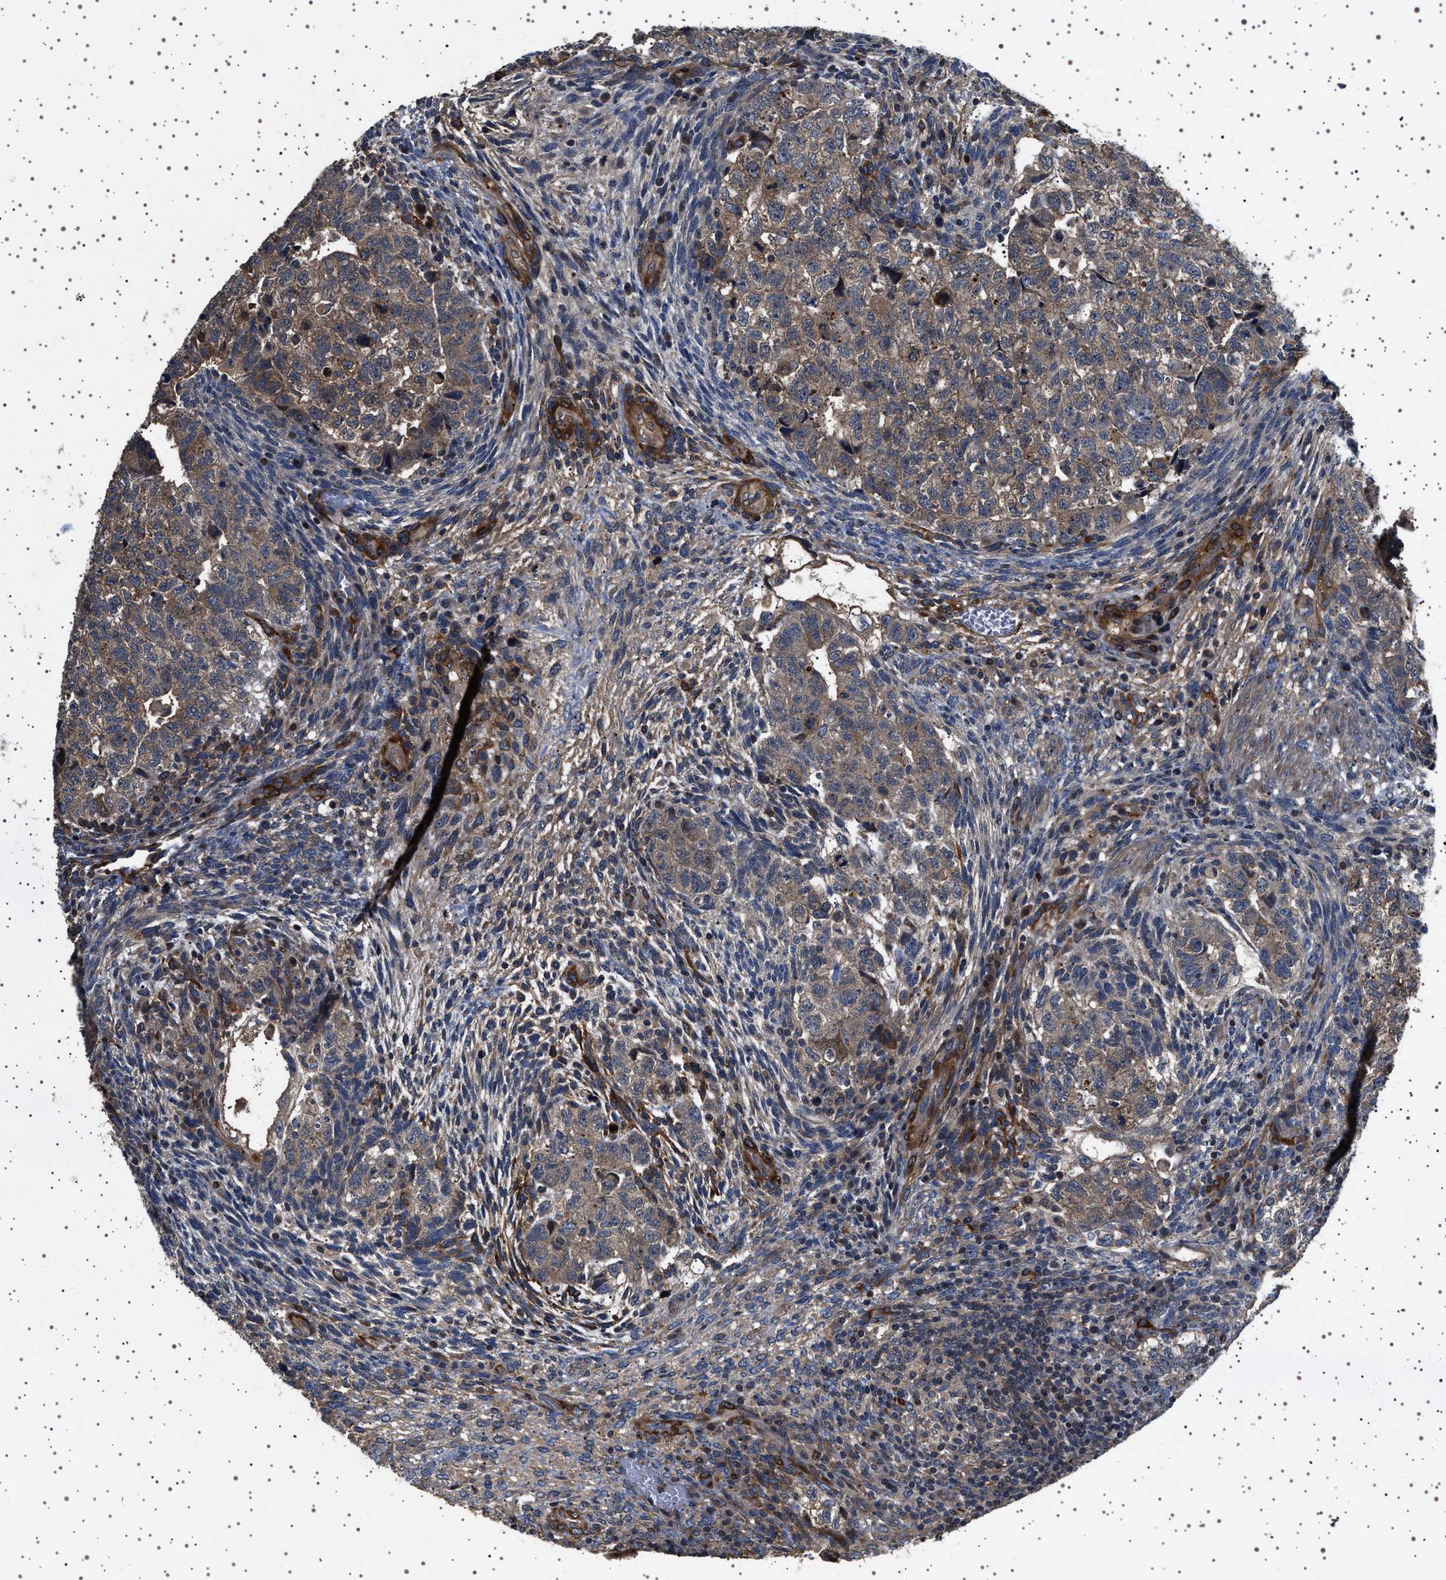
{"staining": {"intensity": "moderate", "quantity": ">75%", "location": "cytoplasmic/membranous"}, "tissue": "testis cancer", "cell_type": "Tumor cells", "image_type": "cancer", "snomed": [{"axis": "morphology", "description": "Carcinoma, Embryonal, NOS"}, {"axis": "topography", "description": "Testis"}], "caption": "The photomicrograph displays staining of testis cancer (embryonal carcinoma), revealing moderate cytoplasmic/membranous protein staining (brown color) within tumor cells.", "gene": "GUCY1B1", "patient": {"sex": "male", "age": 36}}